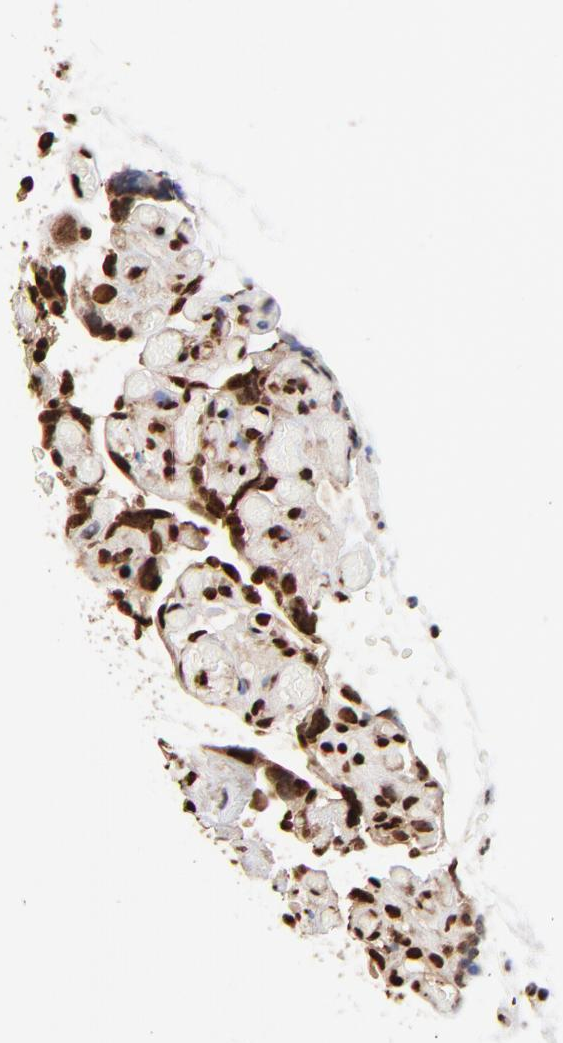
{"staining": {"intensity": "strong", "quantity": ">75%", "location": "nuclear"}, "tissue": "placenta", "cell_type": "Decidual cells", "image_type": "normal", "snomed": [{"axis": "morphology", "description": "Normal tissue, NOS"}, {"axis": "topography", "description": "Placenta"}], "caption": "Protein analysis of normal placenta shows strong nuclear expression in about >75% of decidual cells. (IHC, brightfield microscopy, high magnification).", "gene": "ZNF544", "patient": {"sex": "female", "age": 30}}